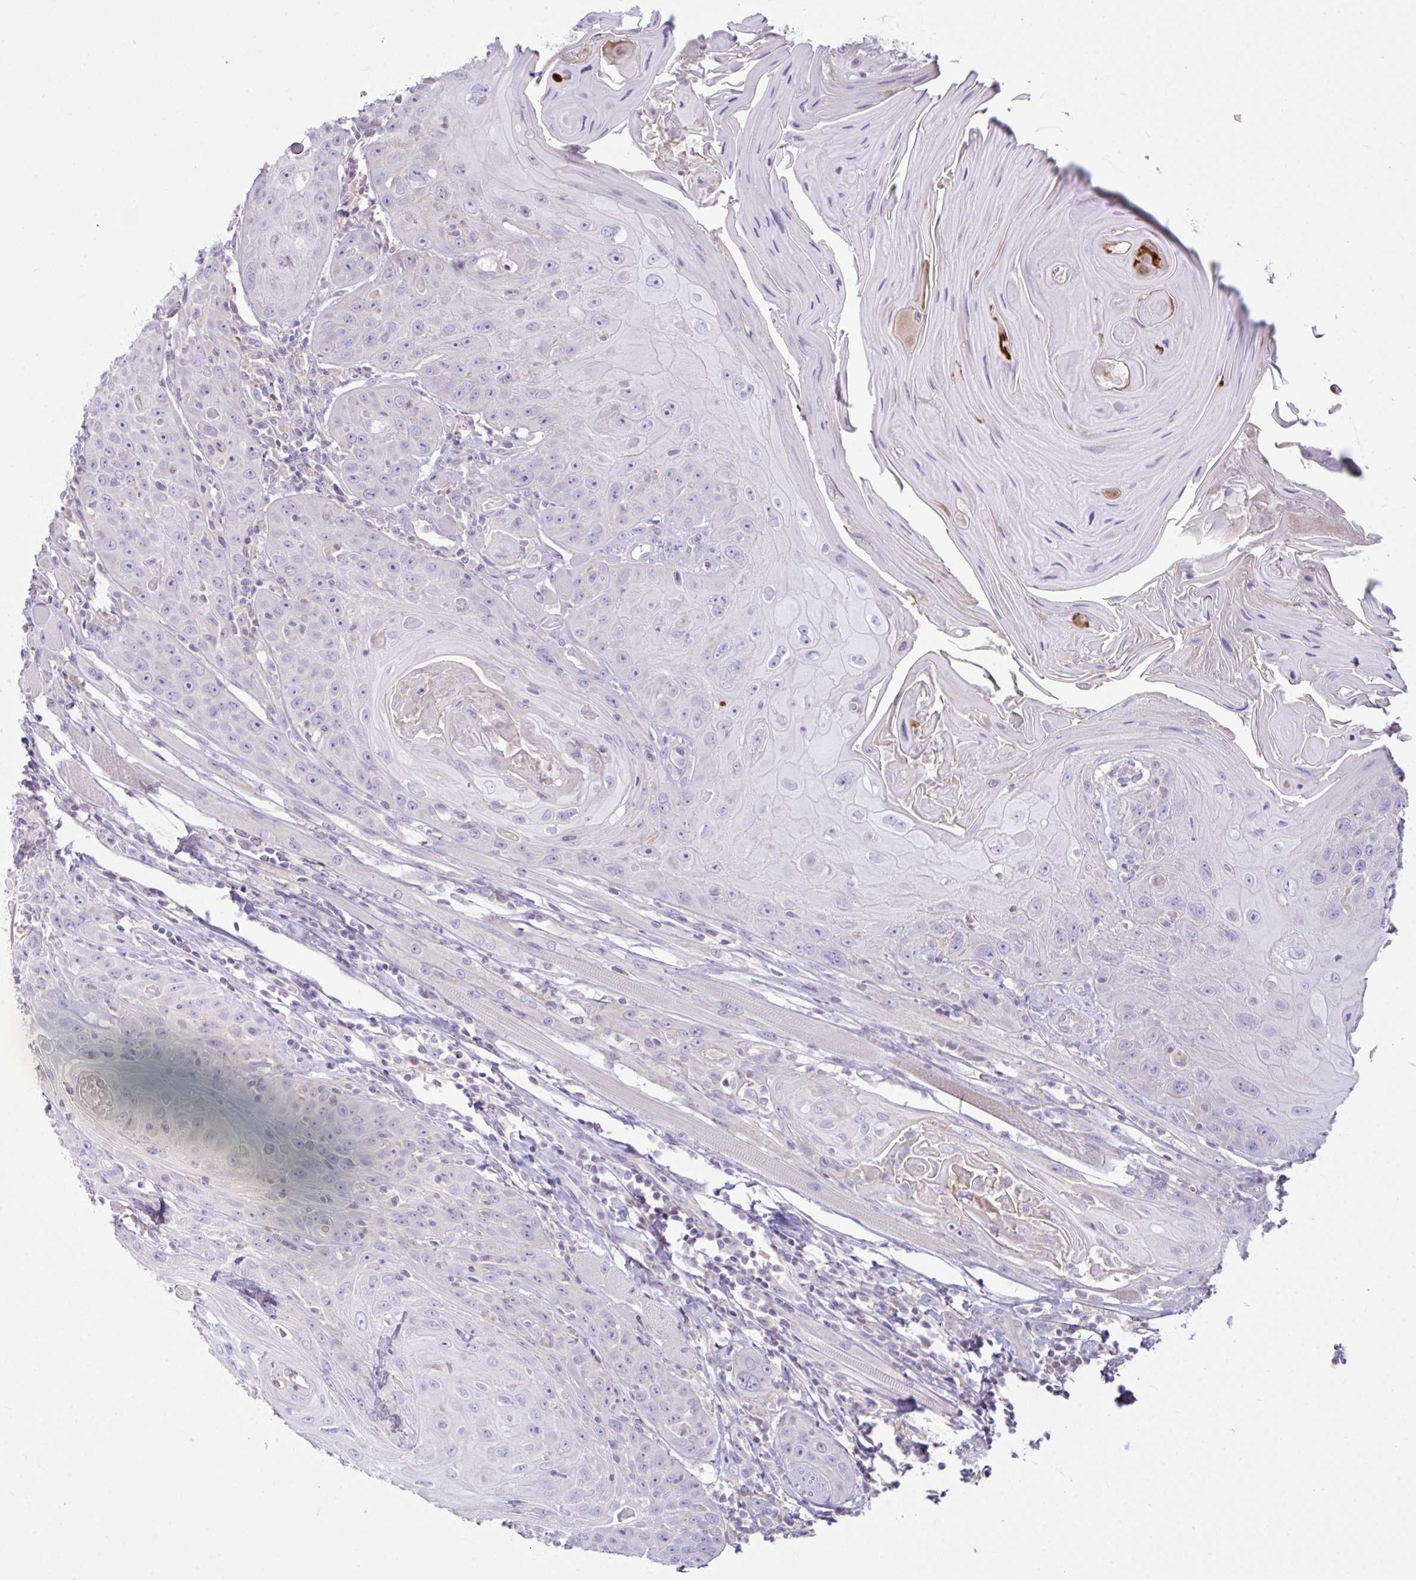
{"staining": {"intensity": "negative", "quantity": "none", "location": "none"}, "tissue": "head and neck cancer", "cell_type": "Tumor cells", "image_type": "cancer", "snomed": [{"axis": "morphology", "description": "Squamous cell carcinoma, NOS"}, {"axis": "topography", "description": "Head-Neck"}], "caption": "IHC image of neoplastic tissue: head and neck squamous cell carcinoma stained with DAB displays no significant protein expression in tumor cells.", "gene": "D2HGDH", "patient": {"sex": "female", "age": 59}}